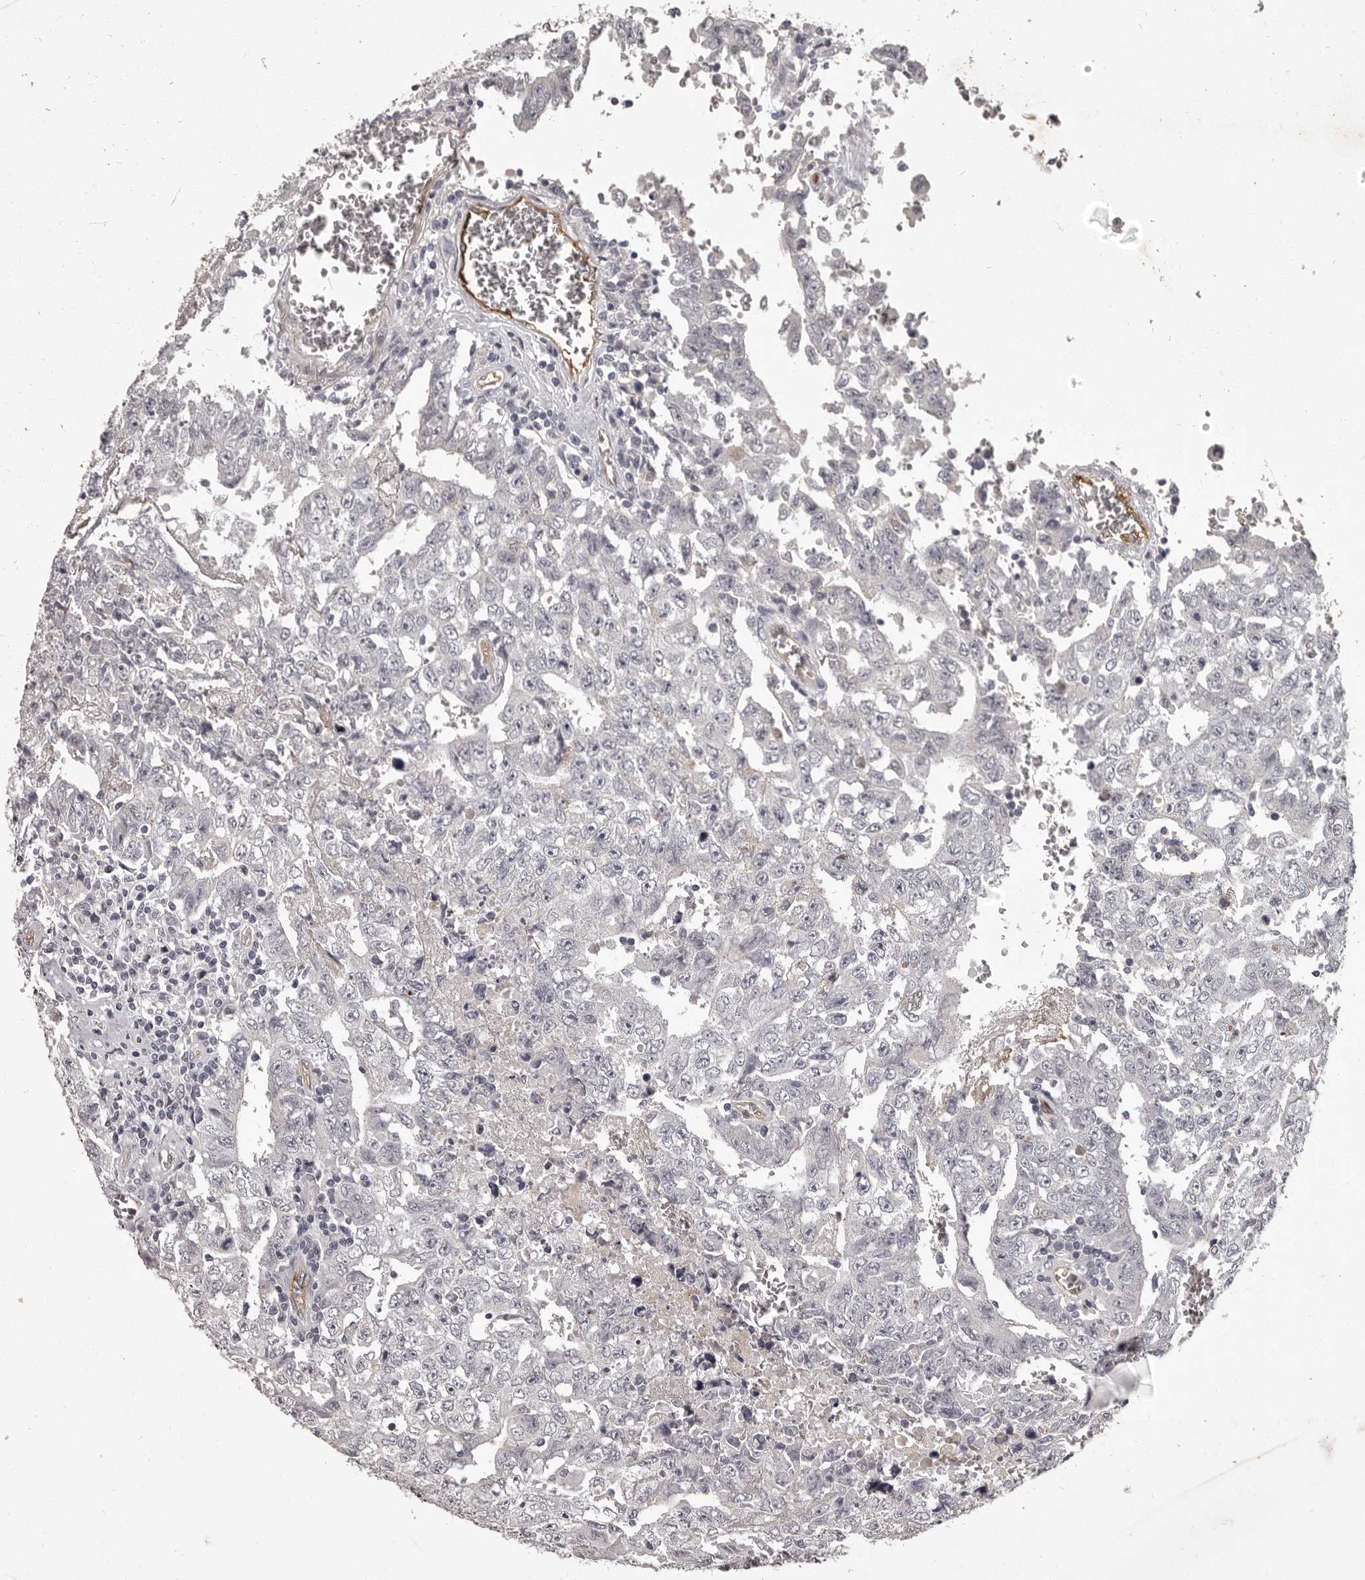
{"staining": {"intensity": "negative", "quantity": "none", "location": "none"}, "tissue": "testis cancer", "cell_type": "Tumor cells", "image_type": "cancer", "snomed": [{"axis": "morphology", "description": "Carcinoma, Embryonal, NOS"}, {"axis": "topography", "description": "Testis"}], "caption": "The histopathology image reveals no staining of tumor cells in testis cancer (embryonal carcinoma).", "gene": "GPR78", "patient": {"sex": "male", "age": 26}}